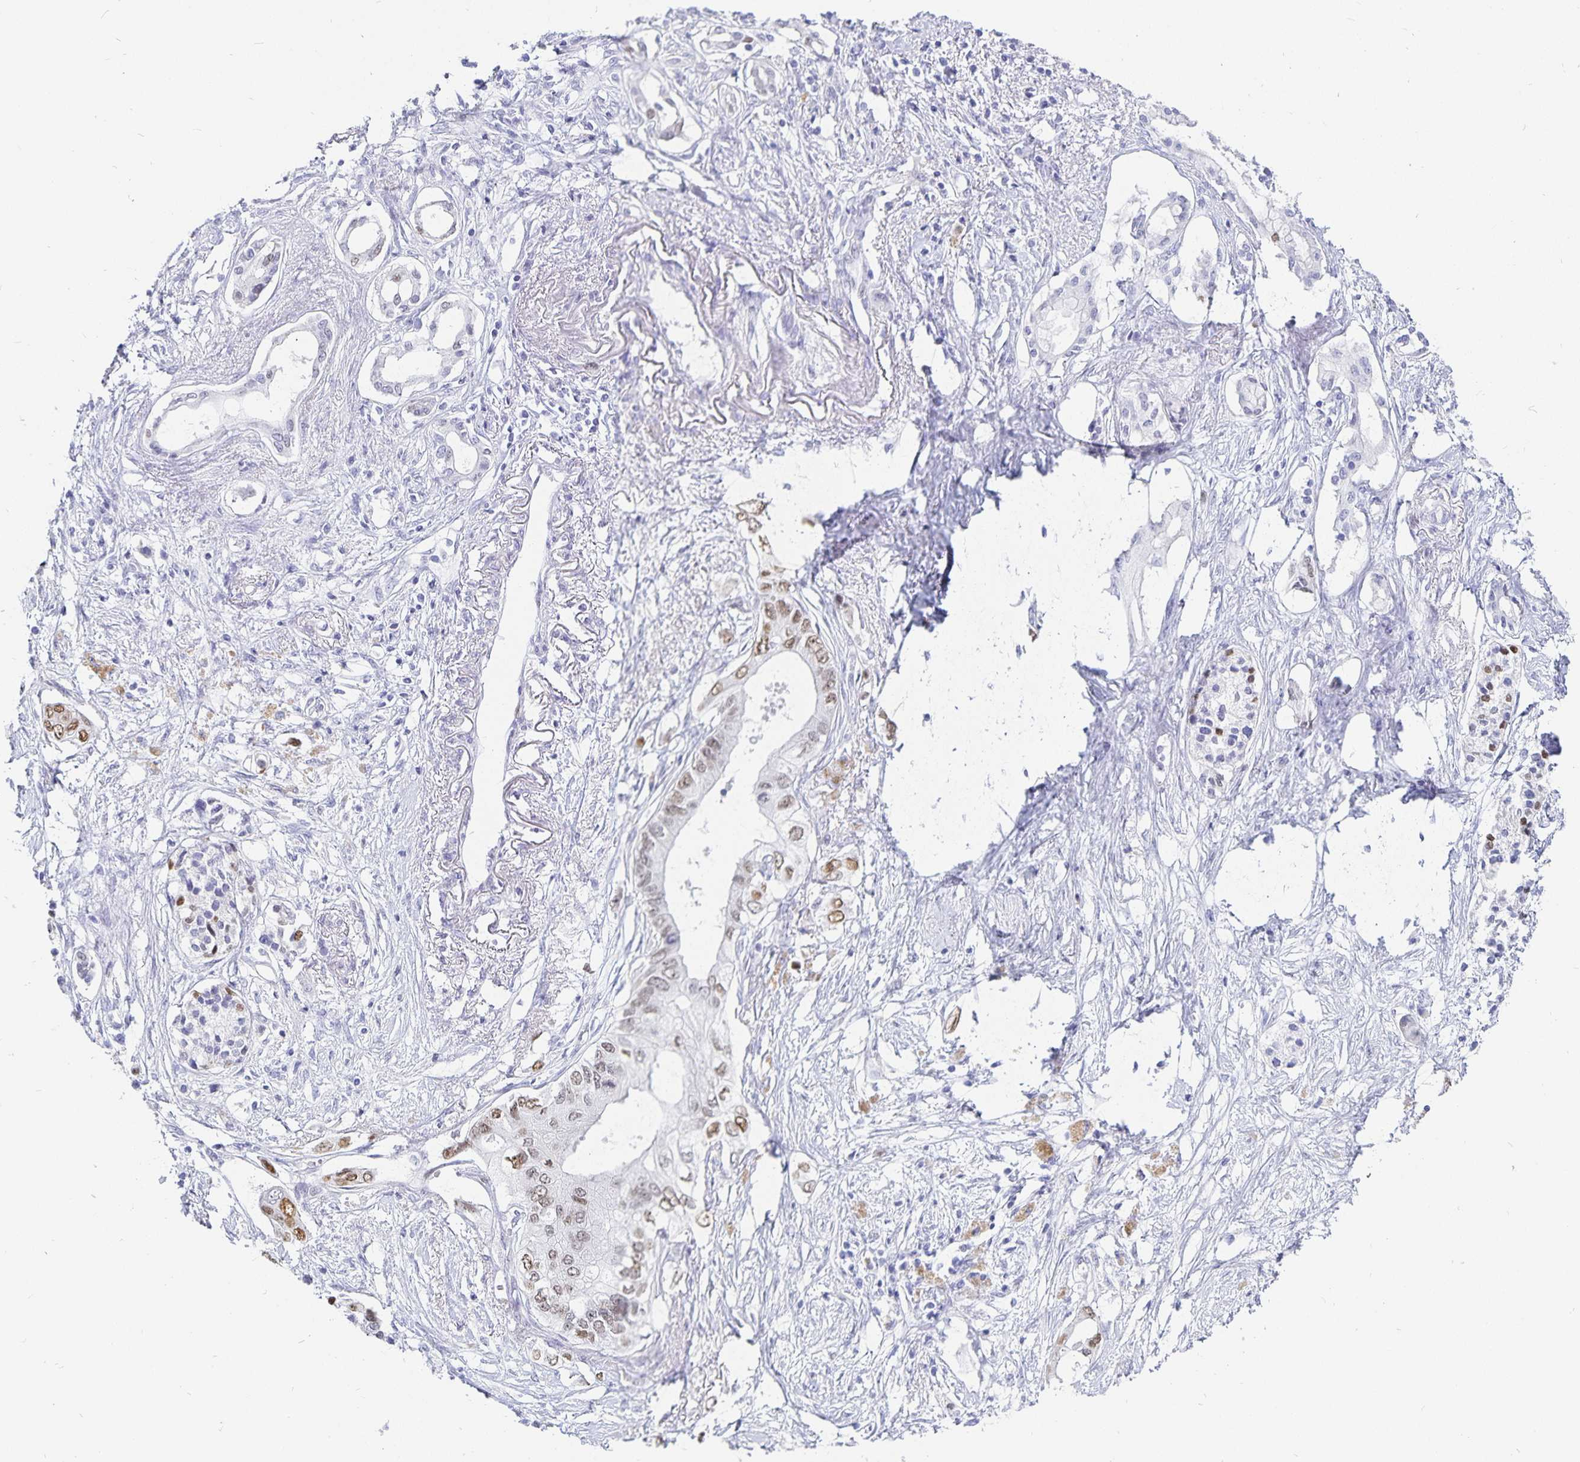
{"staining": {"intensity": "moderate", "quantity": "25%-75%", "location": "nuclear"}, "tissue": "pancreatic cancer", "cell_type": "Tumor cells", "image_type": "cancer", "snomed": [{"axis": "morphology", "description": "Adenocarcinoma, NOS"}, {"axis": "topography", "description": "Pancreas"}], "caption": "The micrograph reveals a brown stain indicating the presence of a protein in the nuclear of tumor cells in adenocarcinoma (pancreatic).", "gene": "HMGB3", "patient": {"sex": "female", "age": 63}}